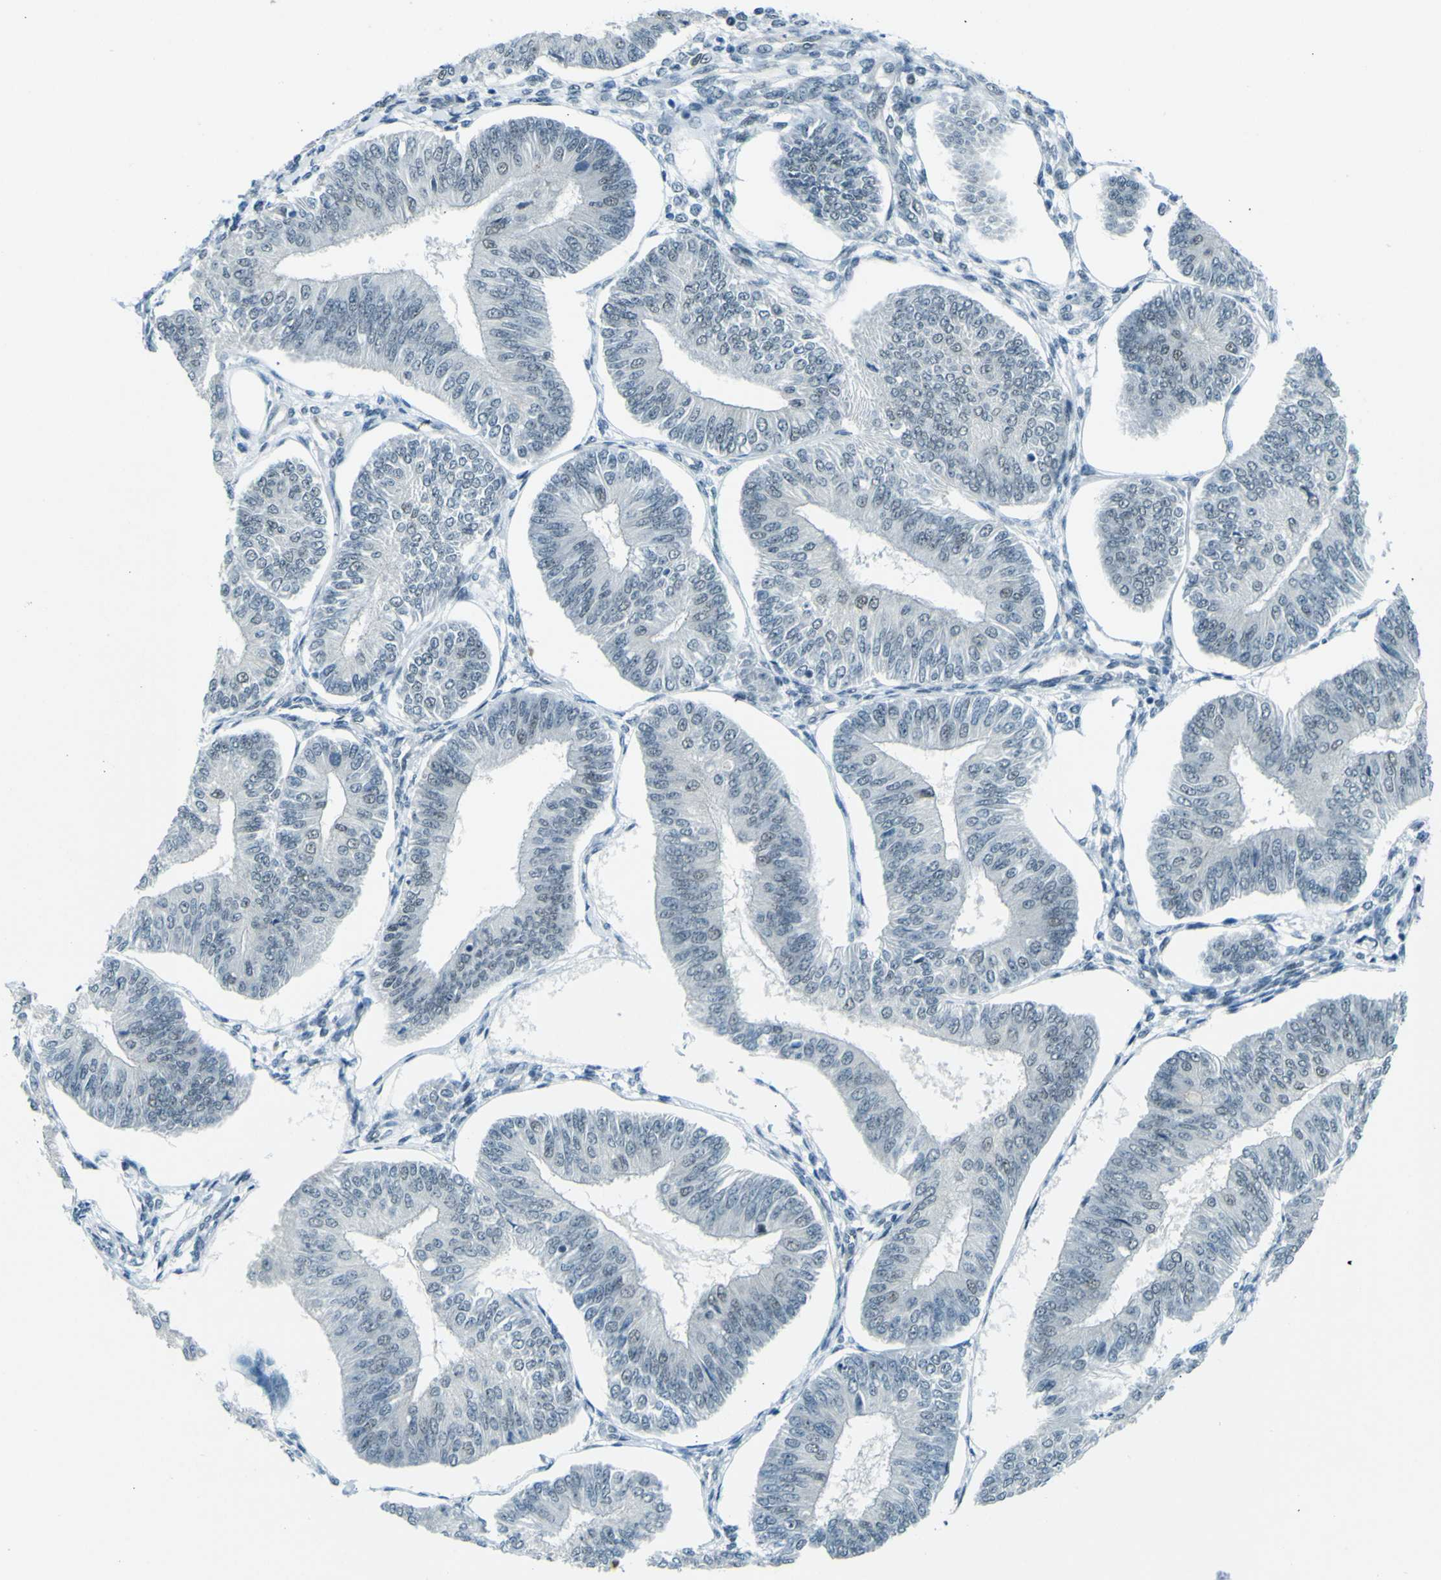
{"staining": {"intensity": "negative", "quantity": "none", "location": "none"}, "tissue": "endometrial cancer", "cell_type": "Tumor cells", "image_type": "cancer", "snomed": [{"axis": "morphology", "description": "Adenocarcinoma, NOS"}, {"axis": "topography", "description": "Endometrium"}], "caption": "Immunohistochemical staining of human endometrial adenocarcinoma shows no significant positivity in tumor cells. (Brightfield microscopy of DAB IHC at high magnification).", "gene": "CEBPG", "patient": {"sex": "female", "age": 58}}